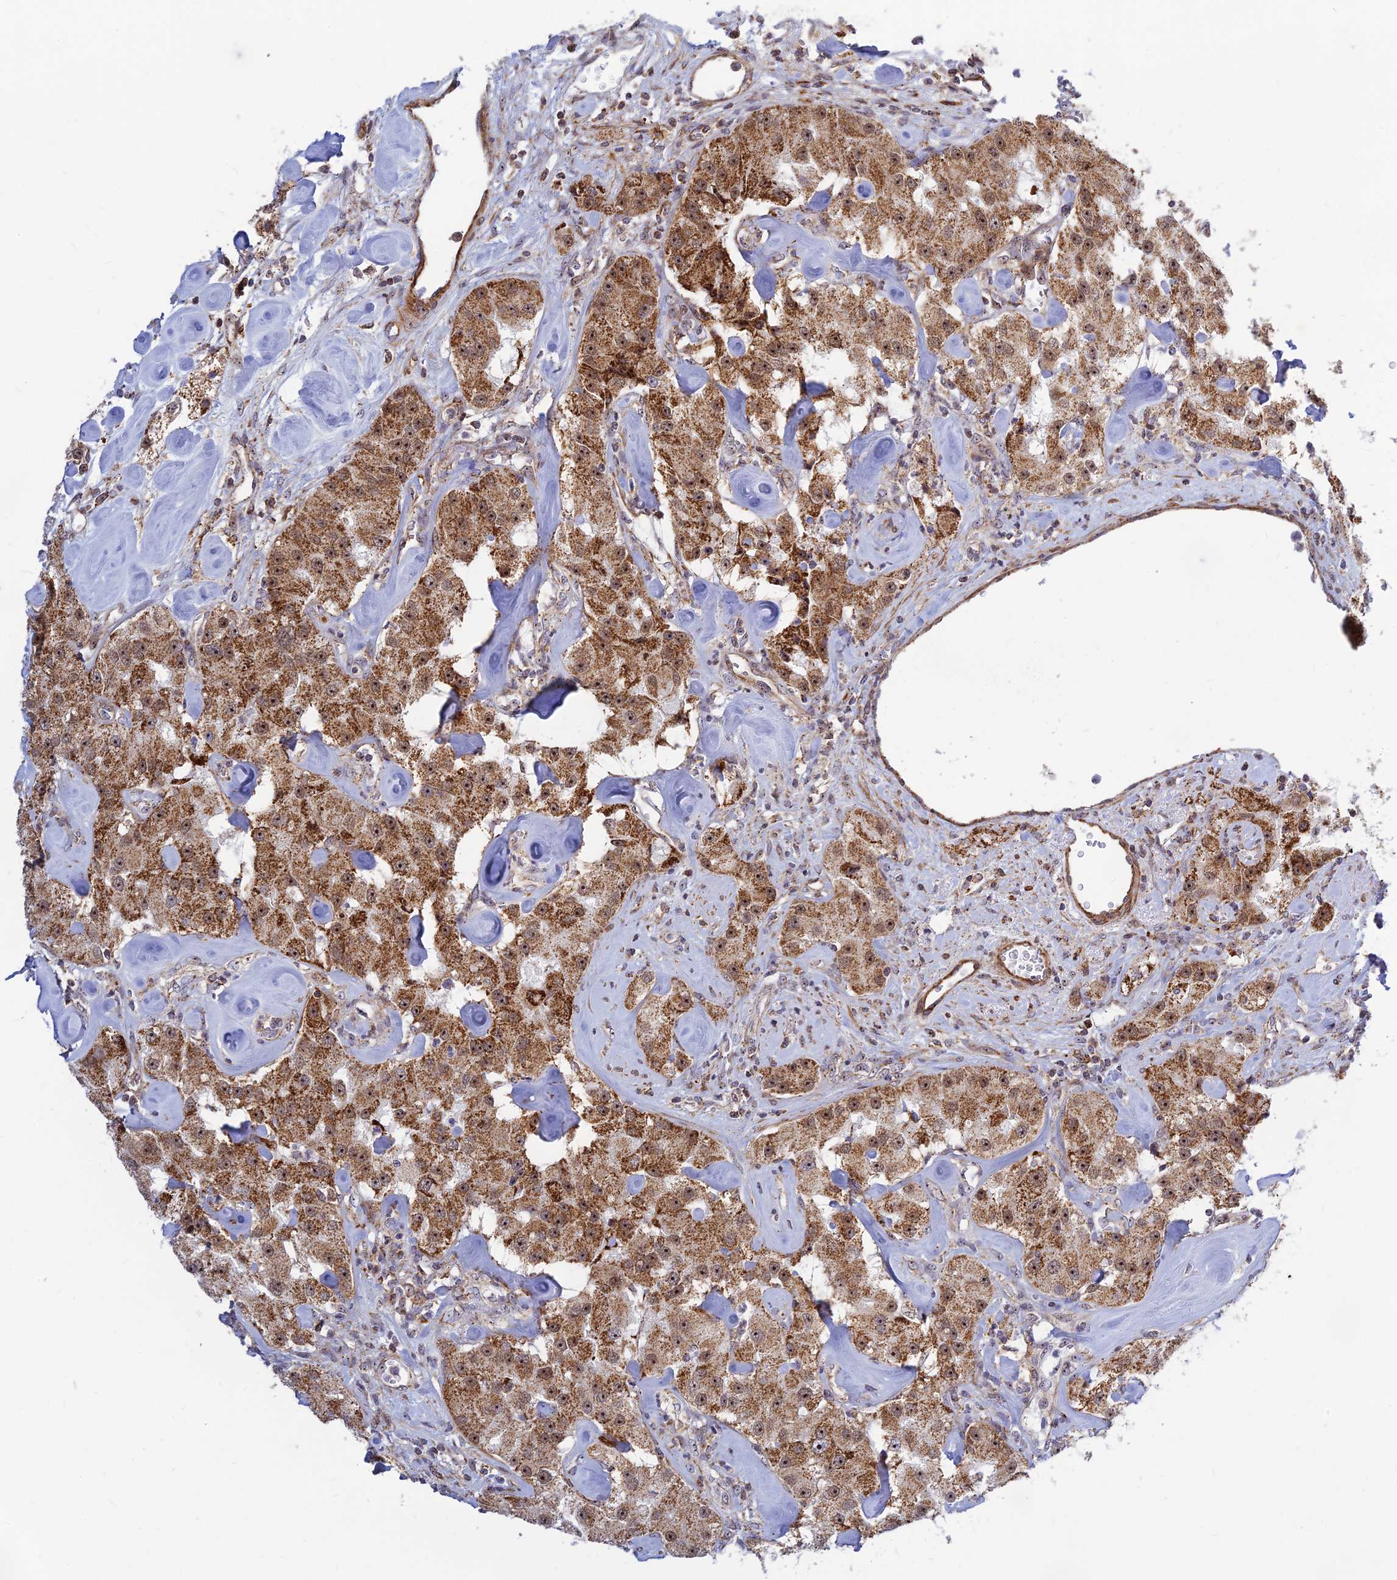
{"staining": {"intensity": "moderate", "quantity": ">75%", "location": "cytoplasmic/membranous,nuclear"}, "tissue": "carcinoid", "cell_type": "Tumor cells", "image_type": "cancer", "snomed": [{"axis": "morphology", "description": "Carcinoid, malignant, NOS"}, {"axis": "topography", "description": "Pancreas"}], "caption": "Immunohistochemical staining of human carcinoid (malignant) shows medium levels of moderate cytoplasmic/membranous and nuclear positivity in approximately >75% of tumor cells.", "gene": "POLR1G", "patient": {"sex": "male", "age": 41}}